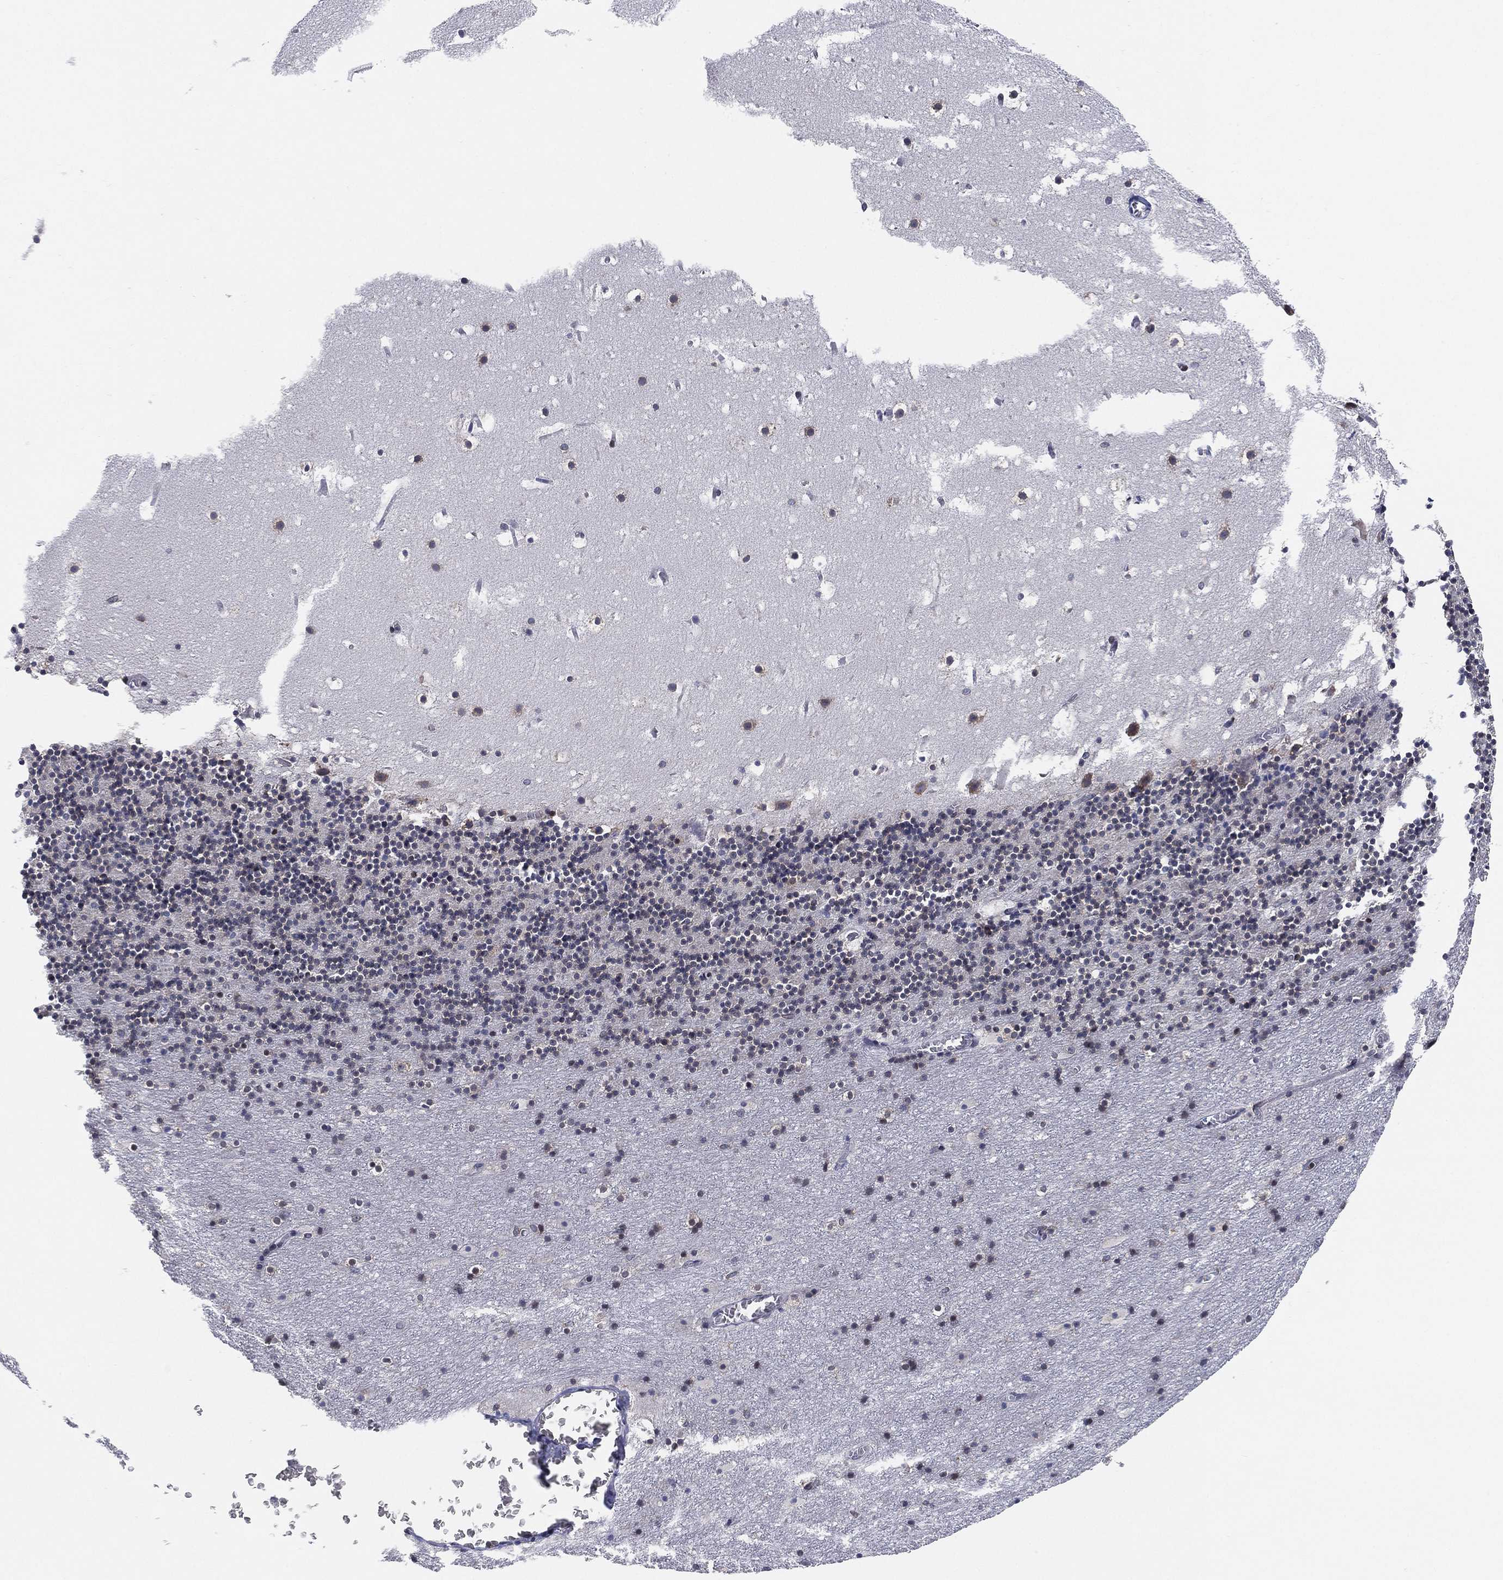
{"staining": {"intensity": "weak", "quantity": "<25%", "location": "nuclear"}, "tissue": "cerebellum", "cell_type": "Cells in granular layer", "image_type": "normal", "snomed": [{"axis": "morphology", "description": "Normal tissue, NOS"}, {"axis": "topography", "description": "Cerebellum"}], "caption": "Histopathology image shows no protein staining in cells in granular layer of unremarkable cerebellum.", "gene": "TMTC4", "patient": {"sex": "male", "age": 37}}